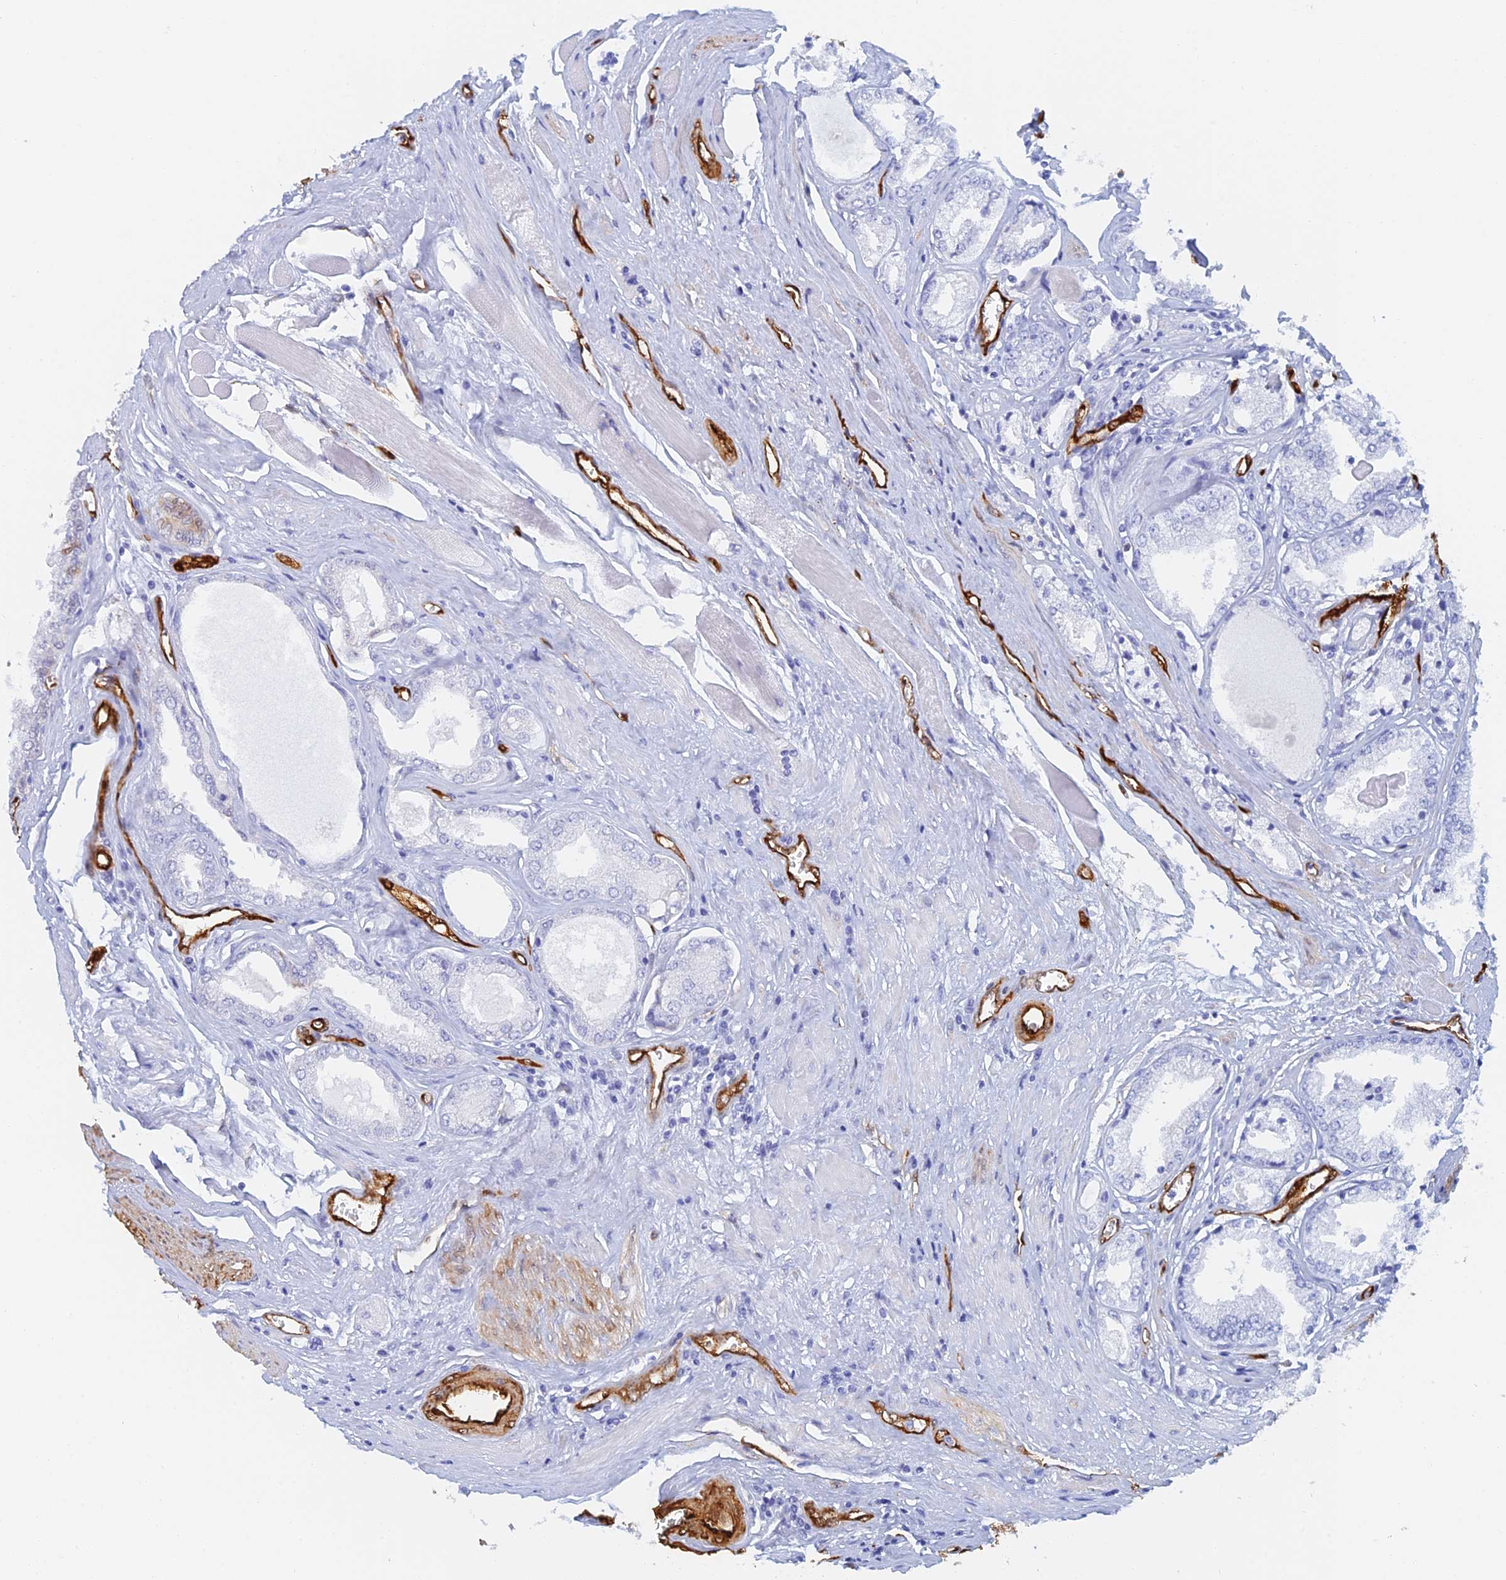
{"staining": {"intensity": "negative", "quantity": "none", "location": "none"}, "tissue": "prostate cancer", "cell_type": "Tumor cells", "image_type": "cancer", "snomed": [{"axis": "morphology", "description": "Adenocarcinoma, Low grade"}, {"axis": "topography", "description": "Prostate"}], "caption": "Immunohistochemistry histopathology image of human prostate low-grade adenocarcinoma stained for a protein (brown), which displays no expression in tumor cells.", "gene": "CRIP2", "patient": {"sex": "male", "age": 60}}